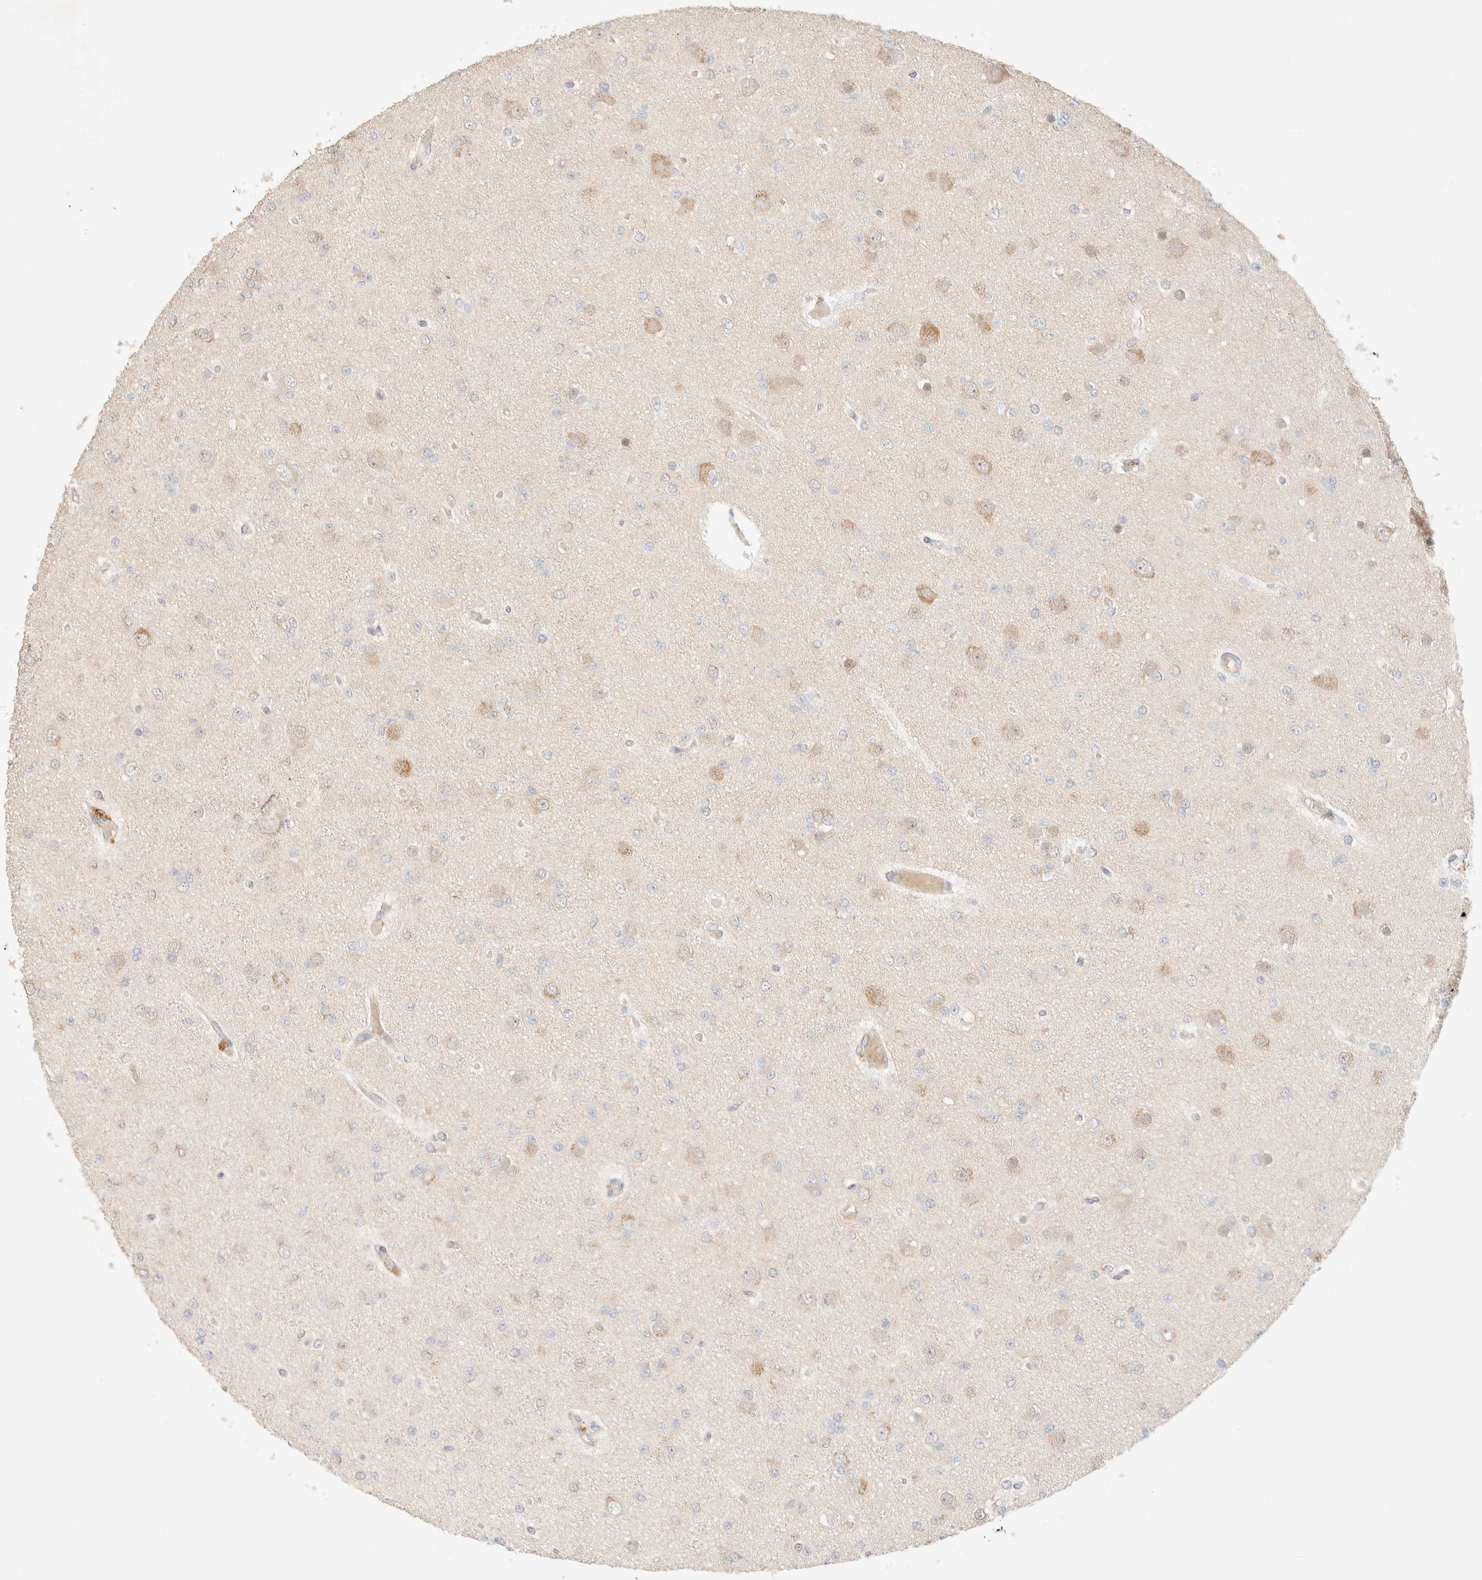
{"staining": {"intensity": "weak", "quantity": "<25%", "location": "cytoplasmic/membranous"}, "tissue": "glioma", "cell_type": "Tumor cells", "image_type": "cancer", "snomed": [{"axis": "morphology", "description": "Glioma, malignant, Low grade"}, {"axis": "topography", "description": "Brain"}], "caption": "Immunohistochemistry (IHC) histopathology image of malignant glioma (low-grade) stained for a protein (brown), which reveals no positivity in tumor cells. The staining is performed using DAB (3,3'-diaminobenzidine) brown chromogen with nuclei counter-stained in using hematoxylin.", "gene": "CSNK1E", "patient": {"sex": "female", "age": 22}}